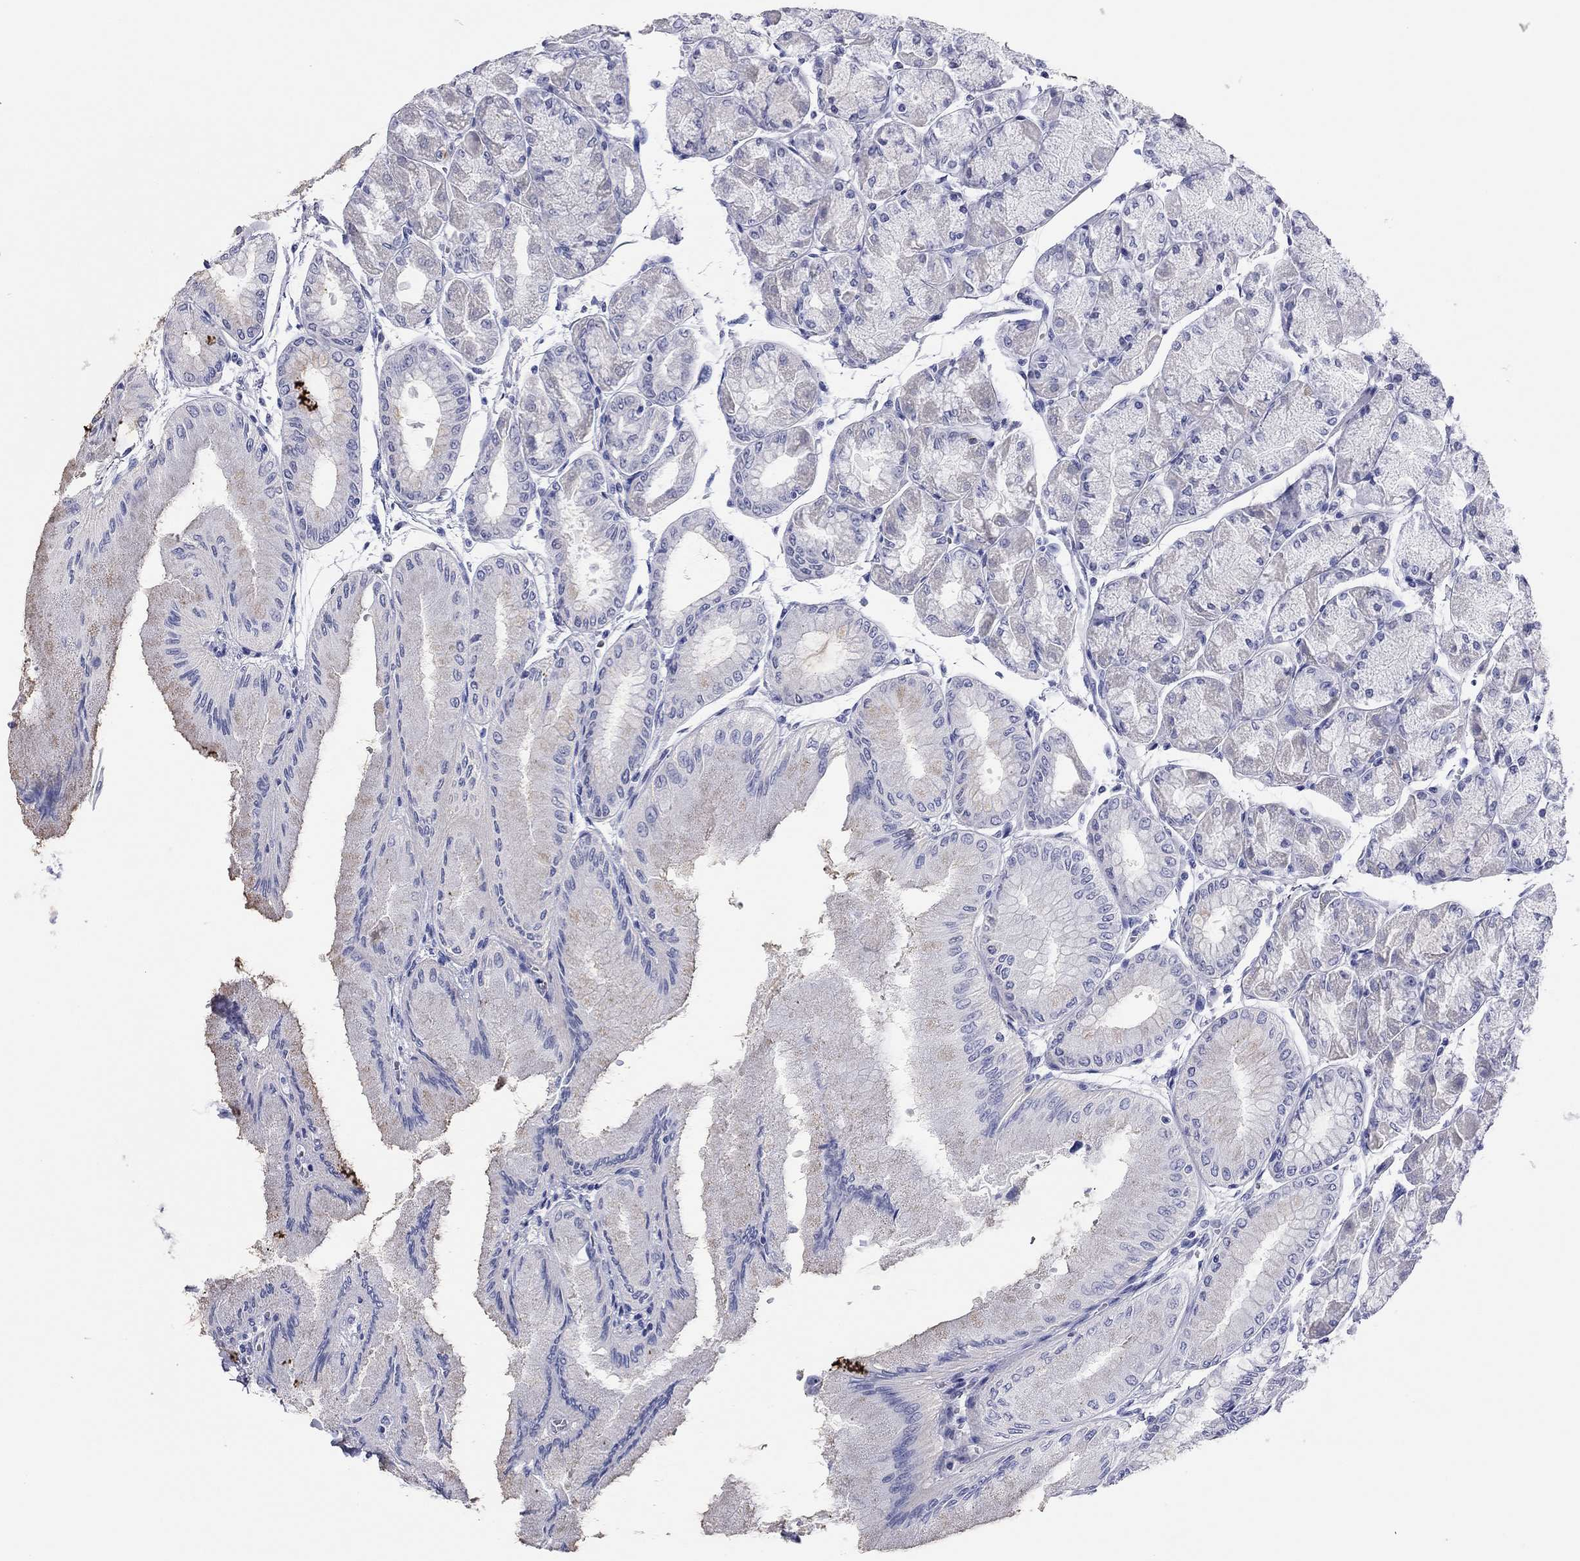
{"staining": {"intensity": "negative", "quantity": "none", "location": "none"}, "tissue": "stomach", "cell_type": "Glandular cells", "image_type": "normal", "snomed": [{"axis": "morphology", "description": "Normal tissue, NOS"}, {"axis": "topography", "description": "Stomach, upper"}], "caption": "Normal stomach was stained to show a protein in brown. There is no significant positivity in glandular cells. Nuclei are stained in blue.", "gene": "ENSG00000269035", "patient": {"sex": "male", "age": 60}}